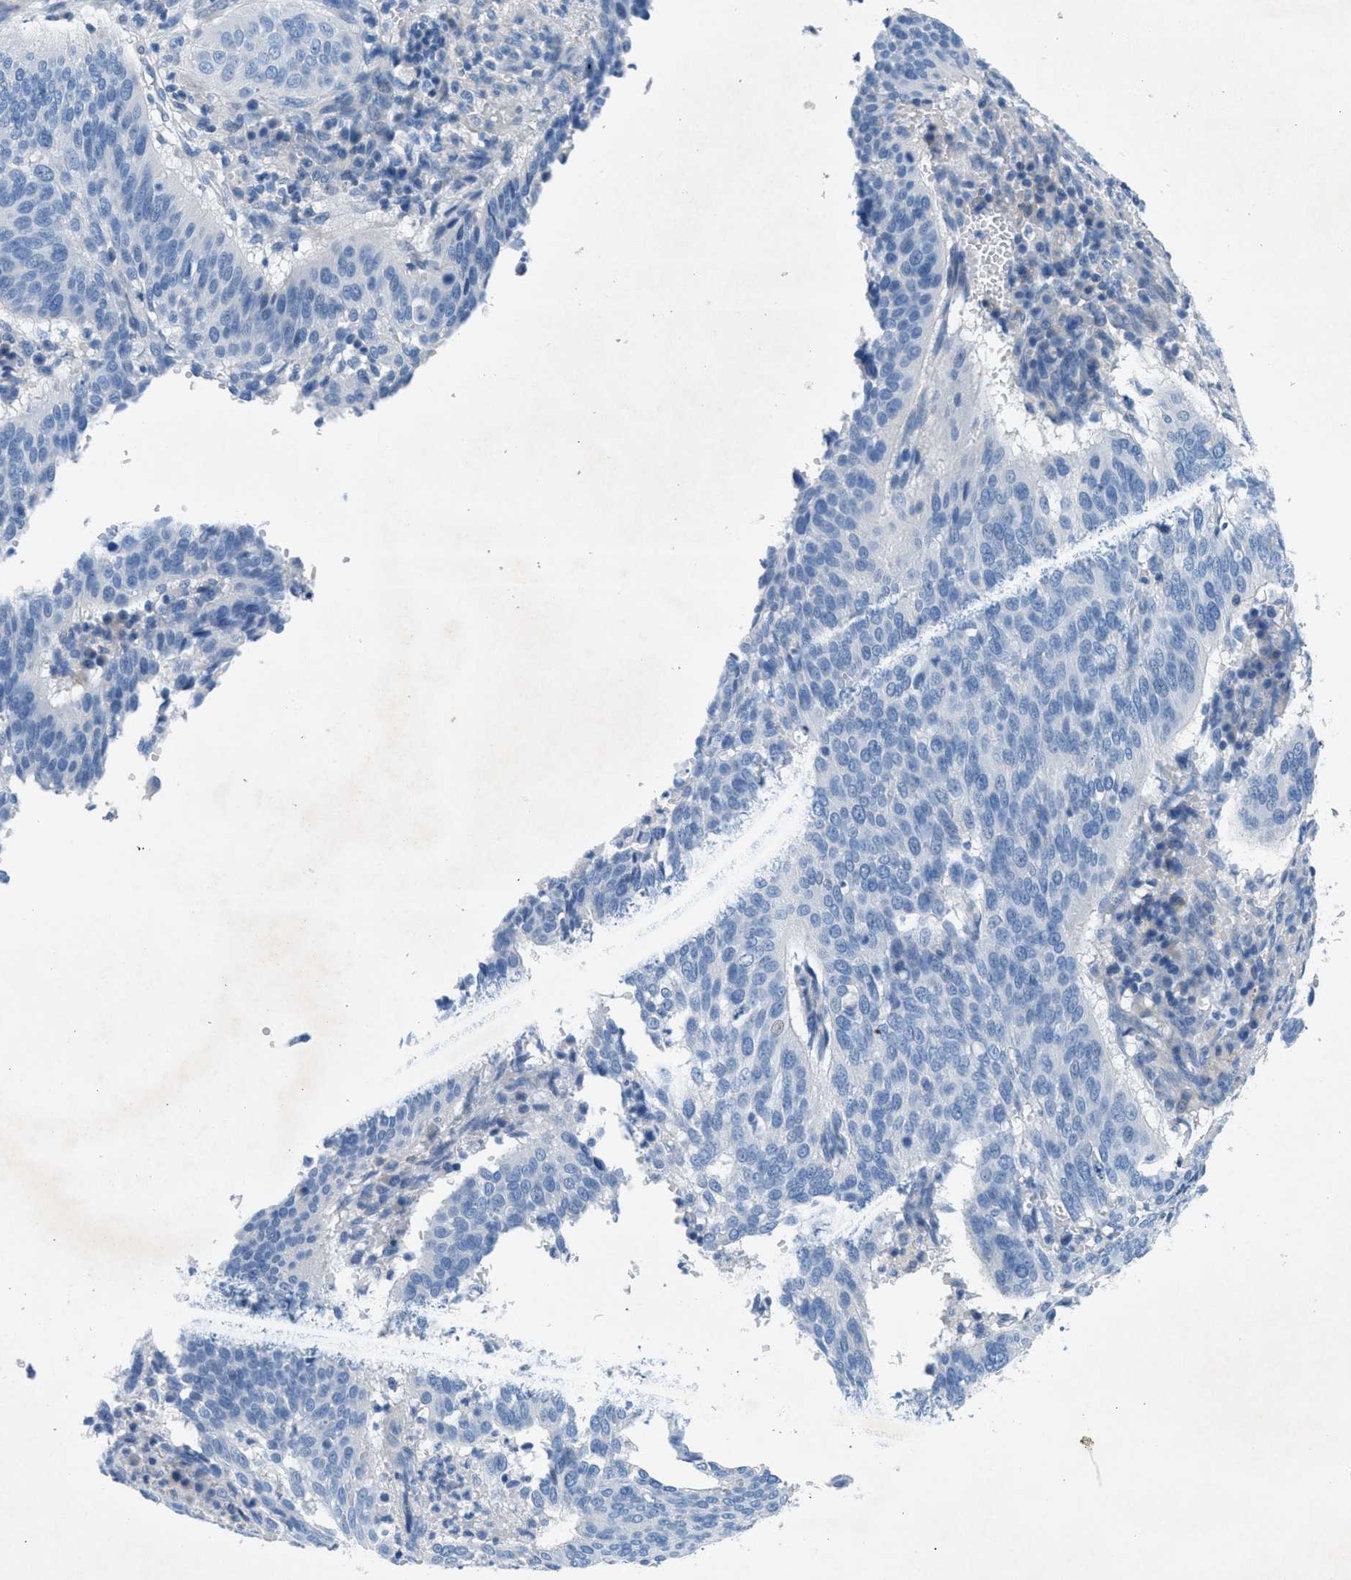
{"staining": {"intensity": "negative", "quantity": "none", "location": "none"}, "tissue": "cervical cancer", "cell_type": "Tumor cells", "image_type": "cancer", "snomed": [{"axis": "morphology", "description": "Normal tissue, NOS"}, {"axis": "morphology", "description": "Squamous cell carcinoma, NOS"}, {"axis": "topography", "description": "Cervix"}], "caption": "Immunohistochemistry (IHC) of human cervical squamous cell carcinoma displays no positivity in tumor cells.", "gene": "GALNT17", "patient": {"sex": "female", "age": 39}}